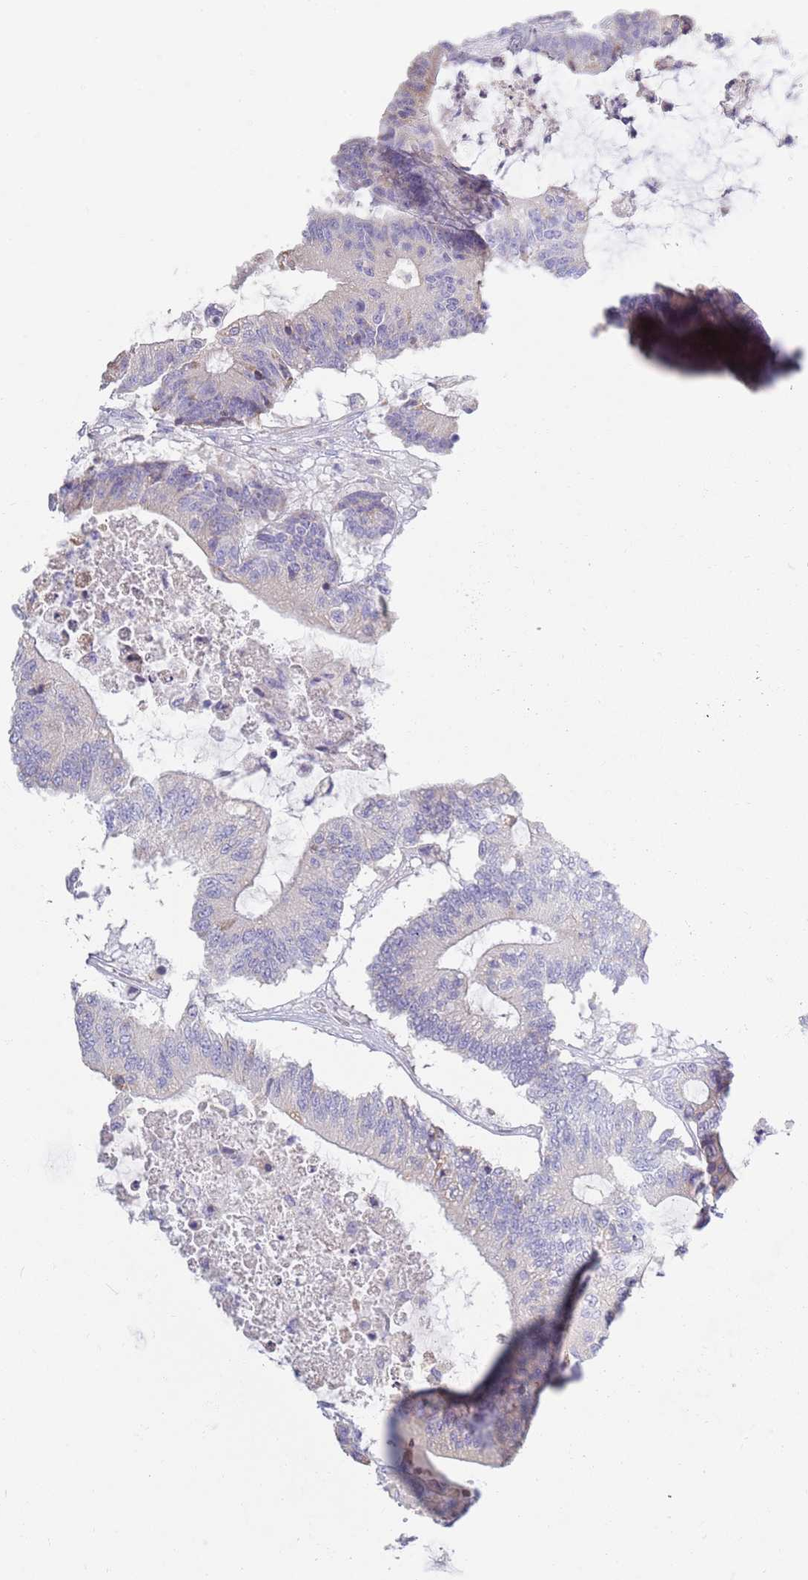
{"staining": {"intensity": "negative", "quantity": "none", "location": "none"}, "tissue": "colorectal cancer", "cell_type": "Tumor cells", "image_type": "cancer", "snomed": [{"axis": "morphology", "description": "Adenocarcinoma, NOS"}, {"axis": "topography", "description": "Colon"}], "caption": "The immunohistochemistry histopathology image has no significant positivity in tumor cells of colorectal cancer (adenocarcinoma) tissue.", "gene": "CCDC149", "patient": {"sex": "female", "age": 84}}